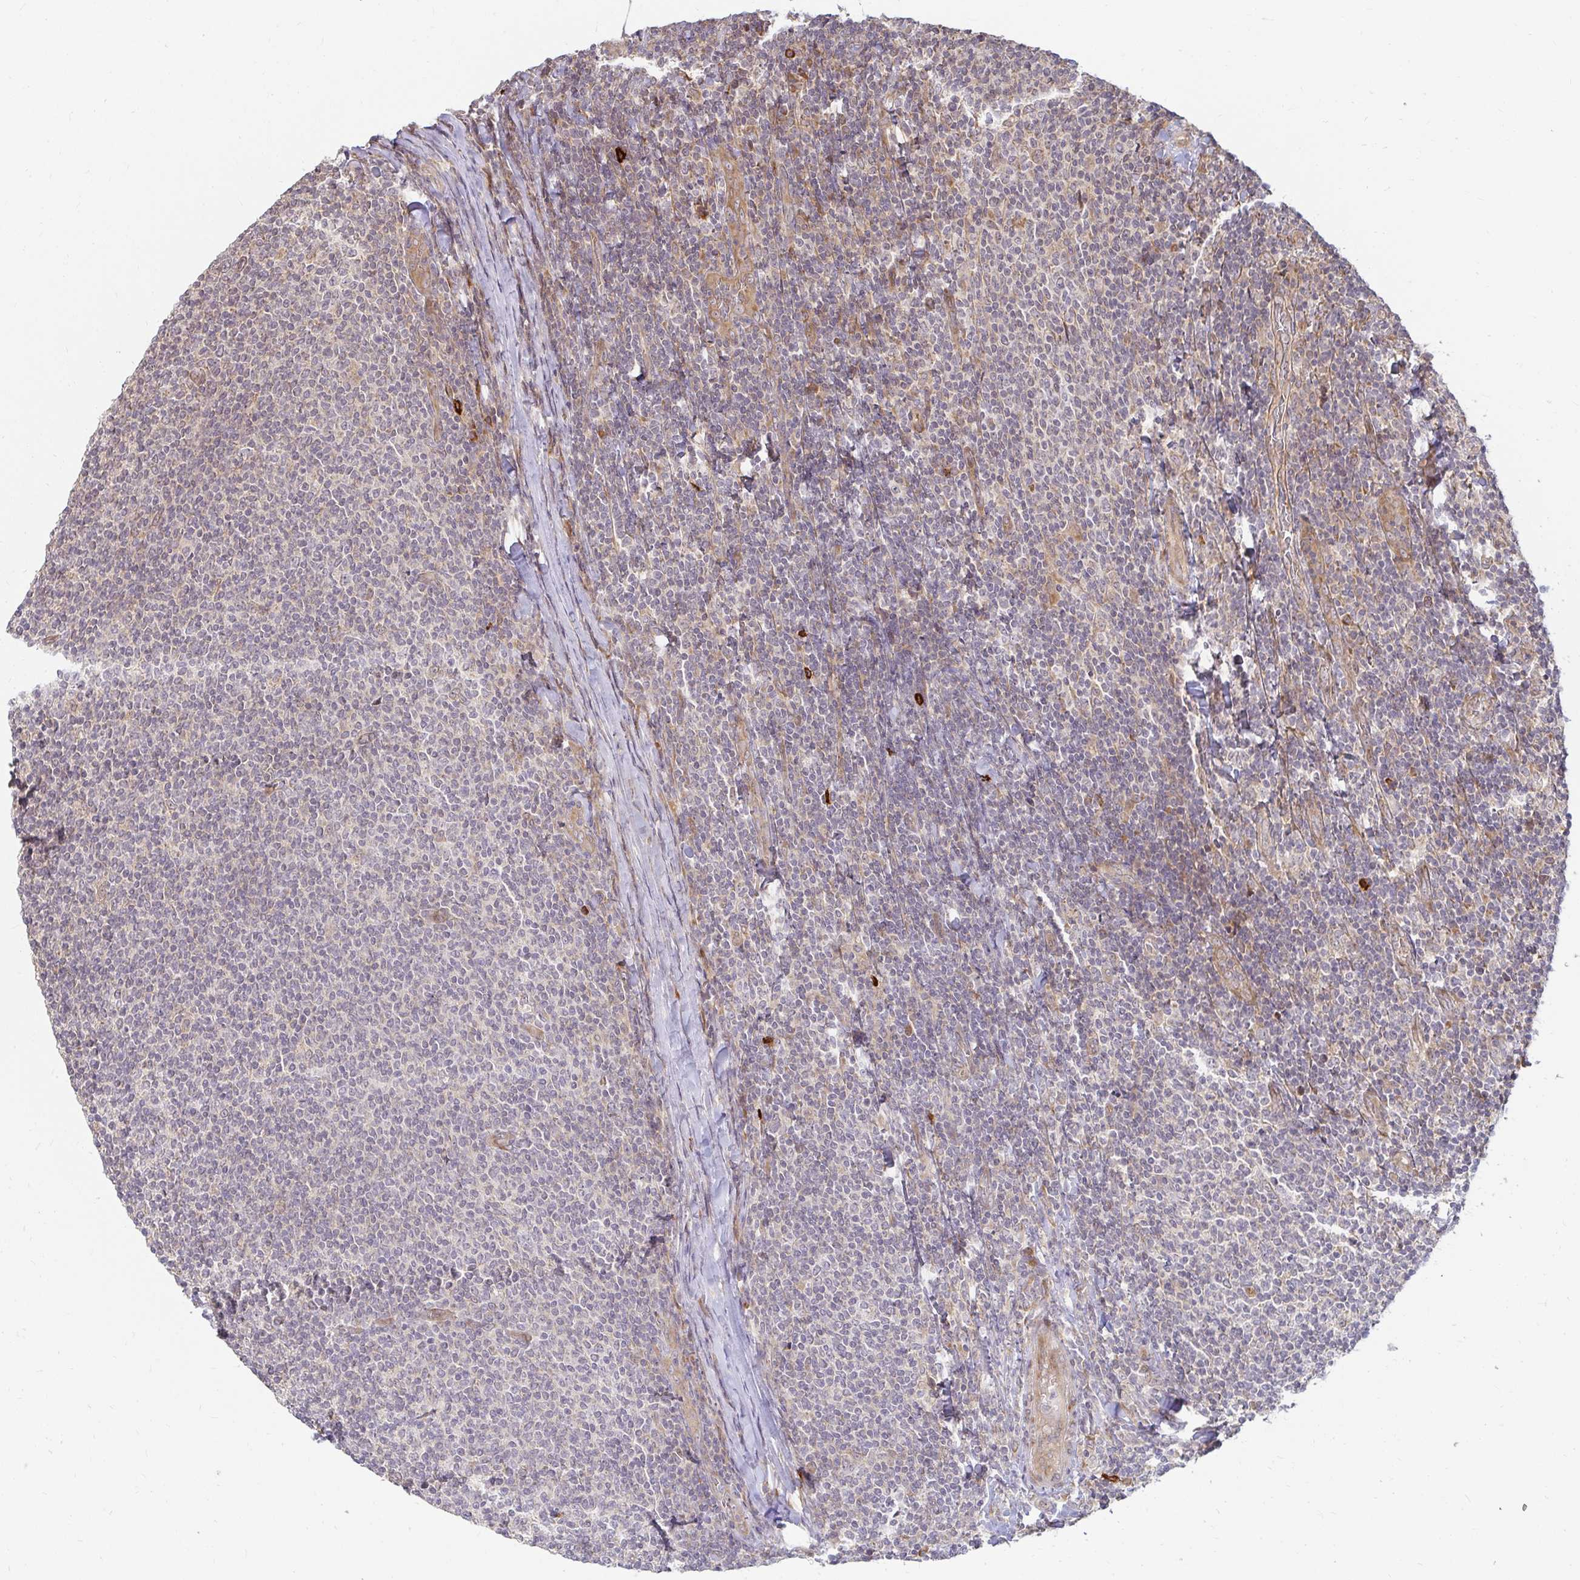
{"staining": {"intensity": "negative", "quantity": "none", "location": "none"}, "tissue": "lymphoma", "cell_type": "Tumor cells", "image_type": "cancer", "snomed": [{"axis": "morphology", "description": "Malignant lymphoma, non-Hodgkin's type, Low grade"}, {"axis": "topography", "description": "Lymph node"}], "caption": "Low-grade malignant lymphoma, non-Hodgkin's type was stained to show a protein in brown. There is no significant staining in tumor cells.", "gene": "CAST", "patient": {"sex": "male", "age": 52}}